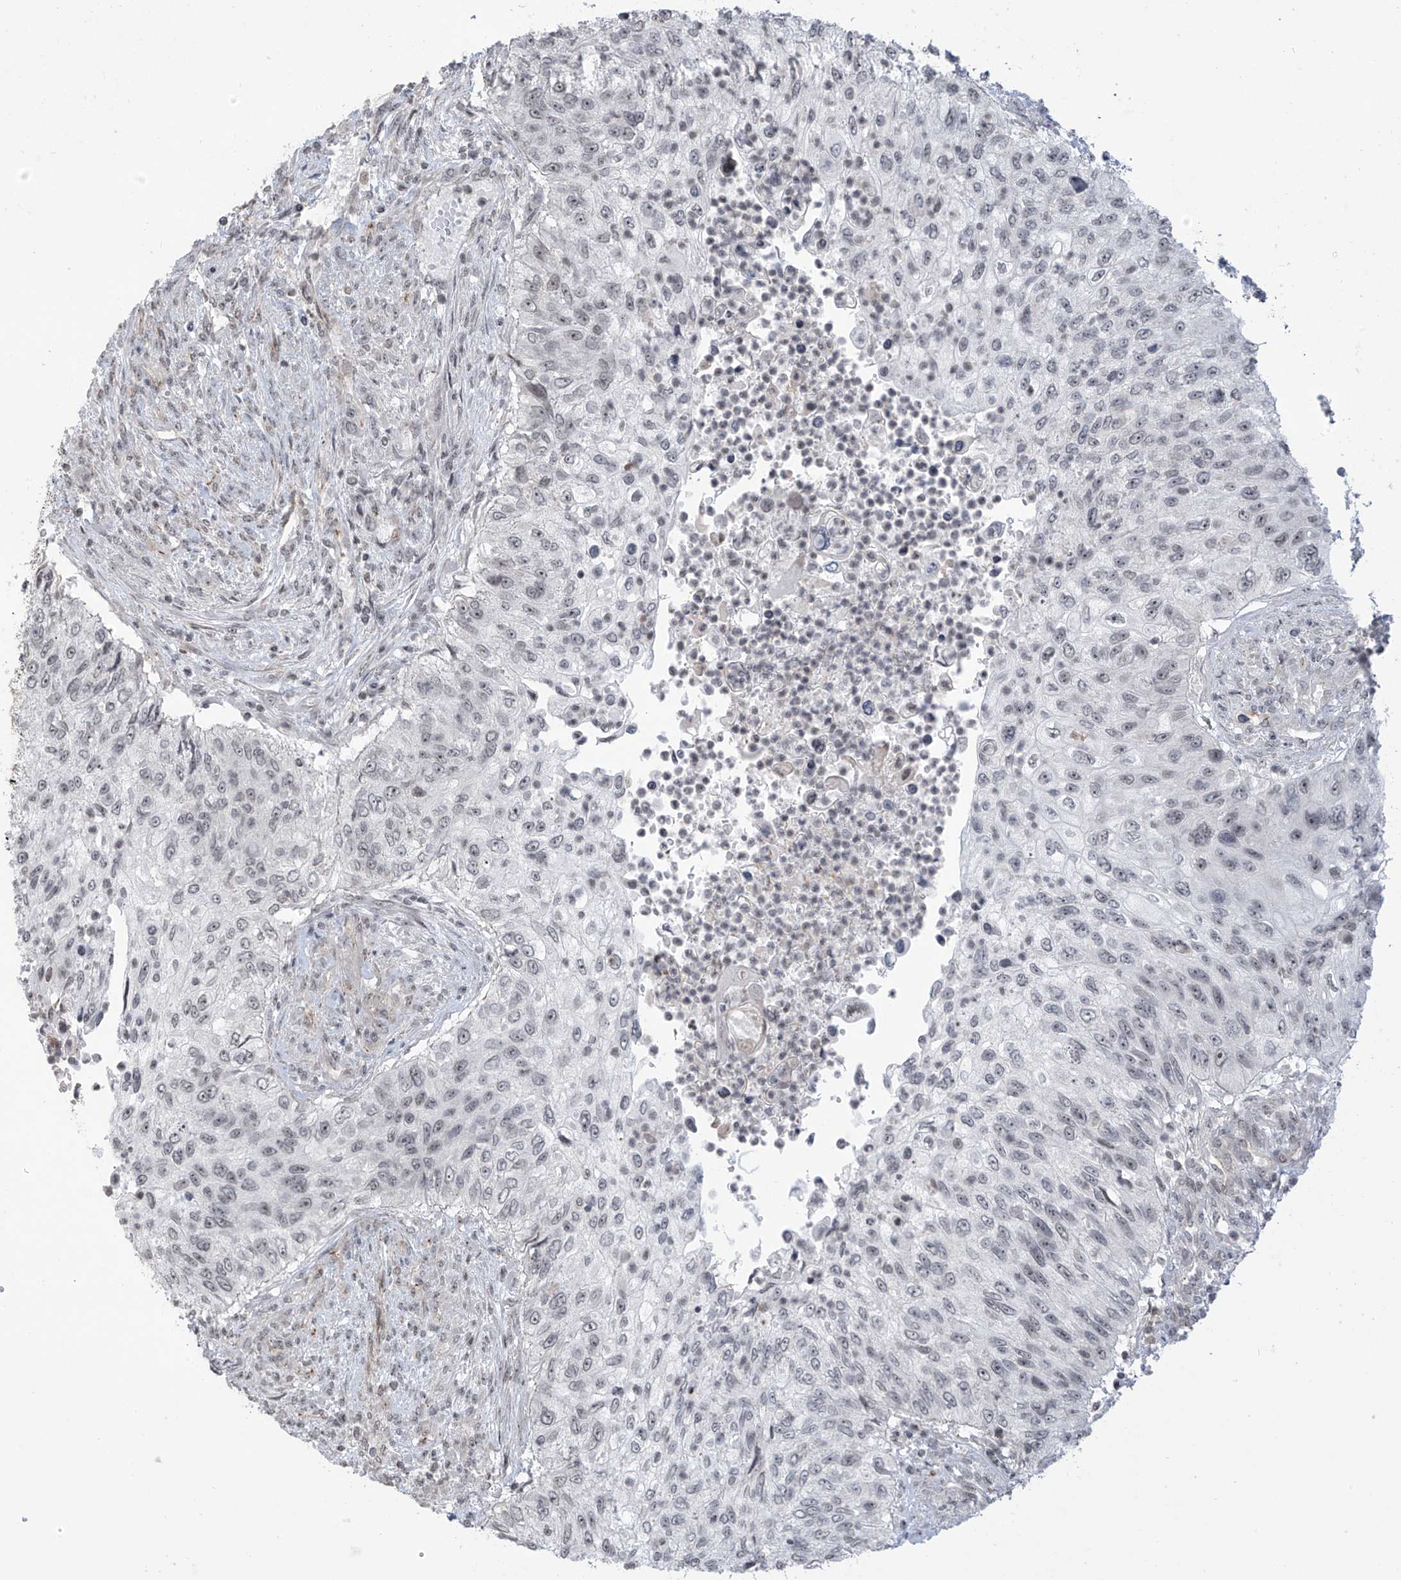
{"staining": {"intensity": "negative", "quantity": "none", "location": "none"}, "tissue": "urothelial cancer", "cell_type": "Tumor cells", "image_type": "cancer", "snomed": [{"axis": "morphology", "description": "Urothelial carcinoma, High grade"}, {"axis": "topography", "description": "Urinary bladder"}], "caption": "IHC photomicrograph of urothelial cancer stained for a protein (brown), which demonstrates no staining in tumor cells. The staining is performed using DAB (3,3'-diaminobenzidine) brown chromogen with nuclei counter-stained in using hematoxylin.", "gene": "METAP1D", "patient": {"sex": "female", "age": 60}}